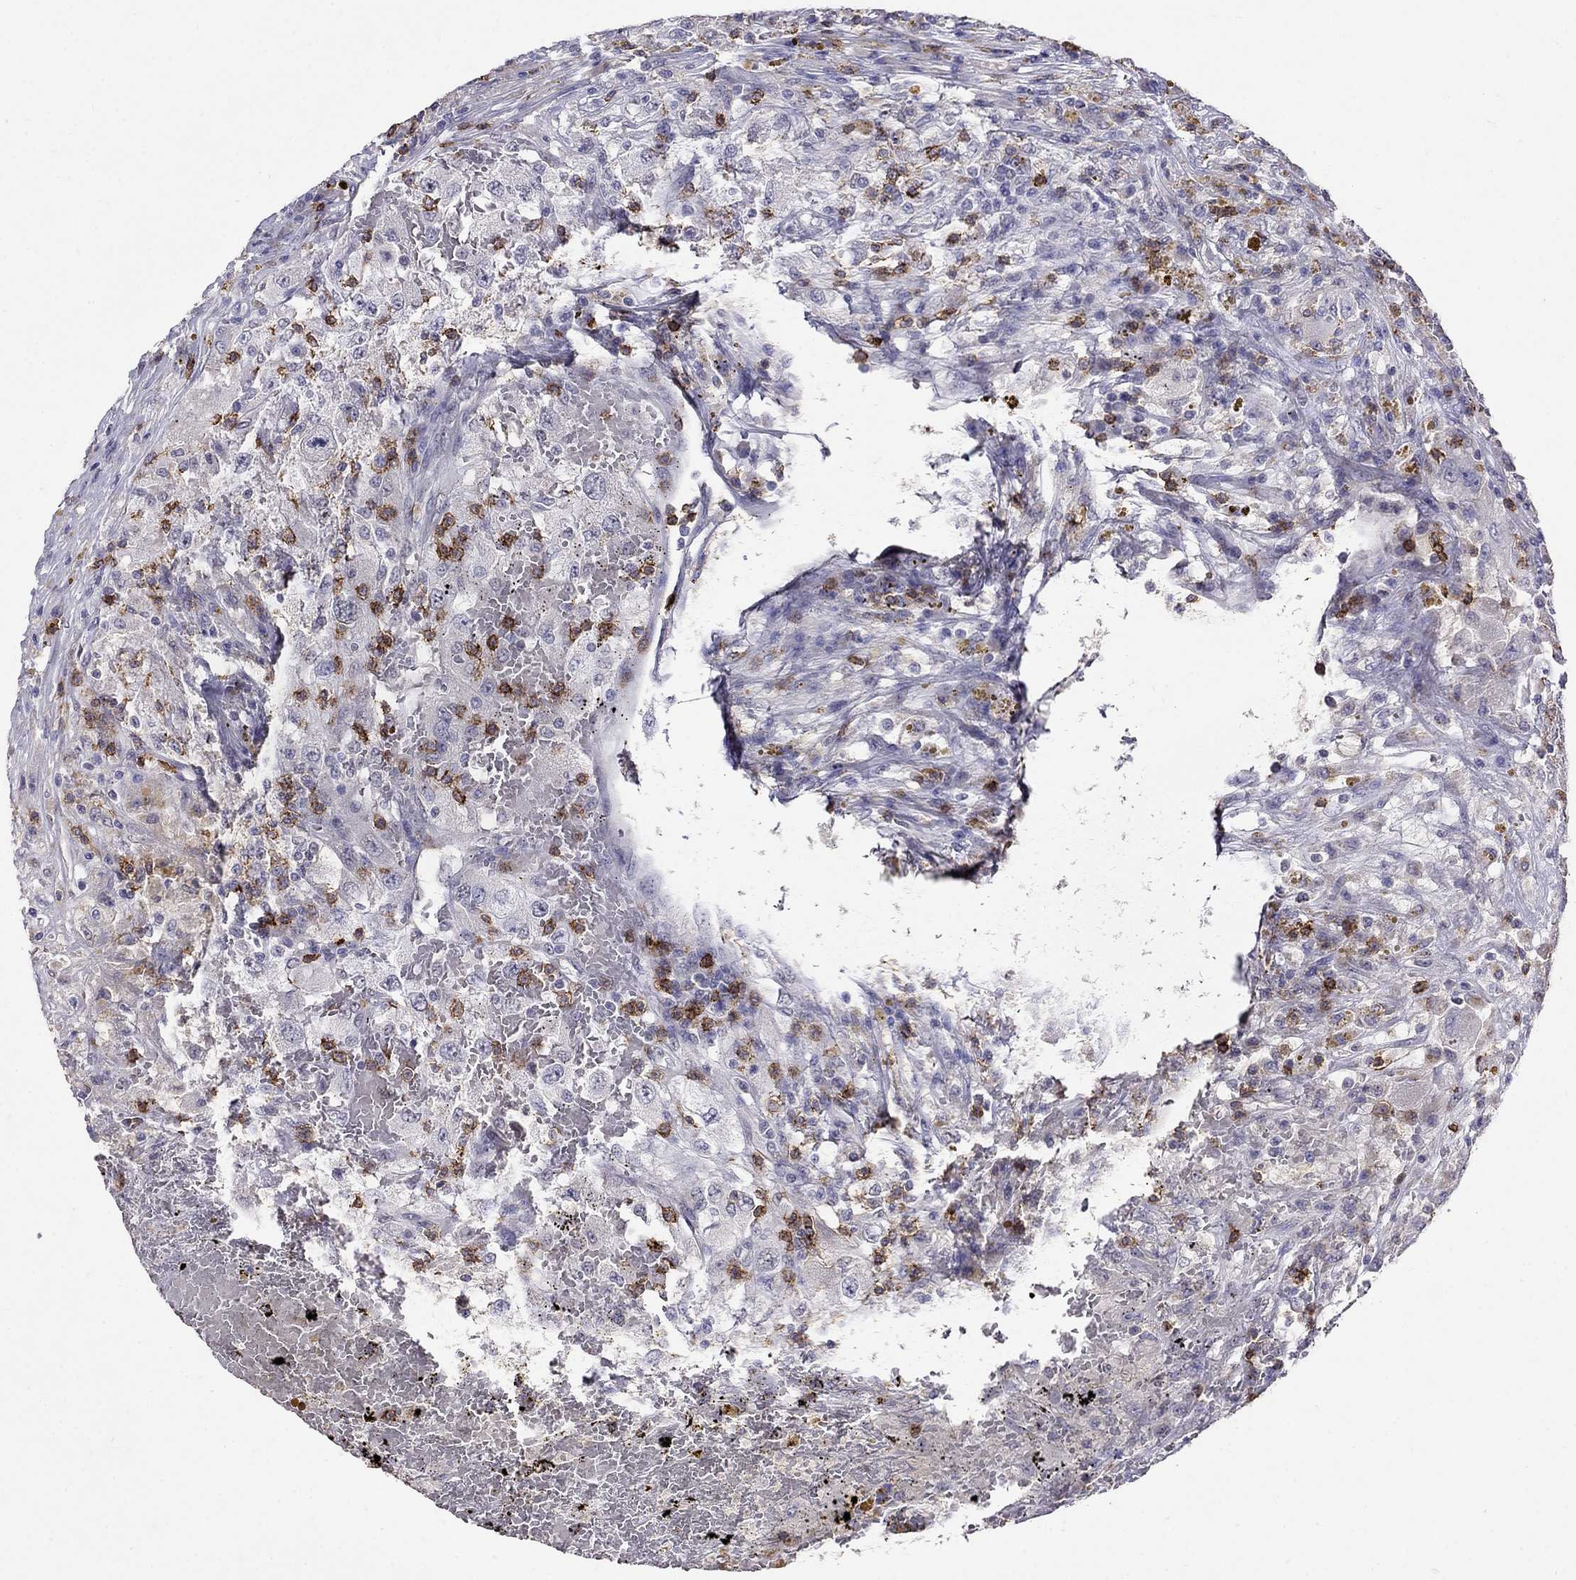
{"staining": {"intensity": "negative", "quantity": "none", "location": "none"}, "tissue": "renal cancer", "cell_type": "Tumor cells", "image_type": "cancer", "snomed": [{"axis": "morphology", "description": "Adenocarcinoma, NOS"}, {"axis": "topography", "description": "Kidney"}], "caption": "Human renal adenocarcinoma stained for a protein using immunohistochemistry reveals no expression in tumor cells.", "gene": "CD8B", "patient": {"sex": "female", "age": 67}}